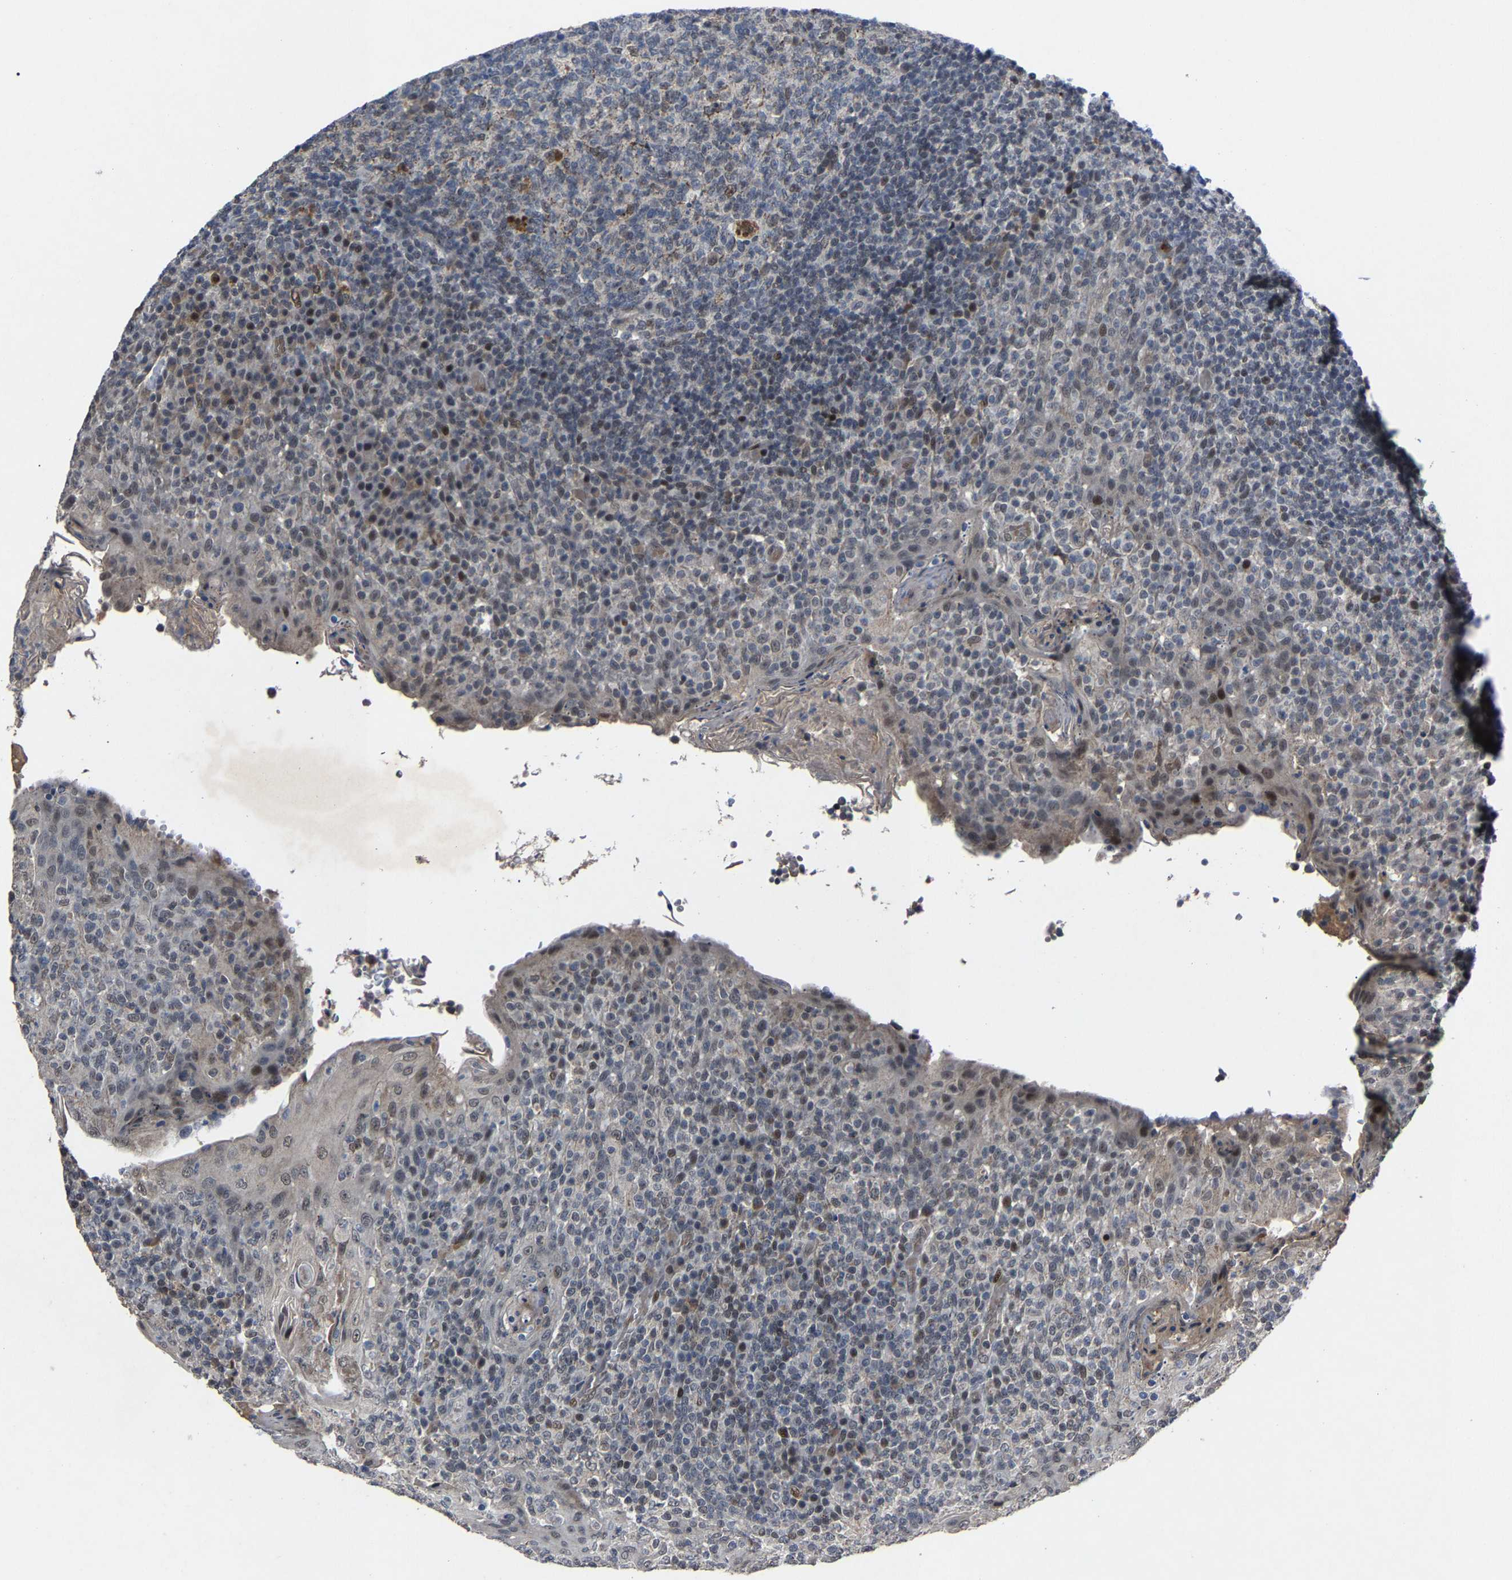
{"staining": {"intensity": "moderate", "quantity": "<25%", "location": "cytoplasmic/membranous,nuclear"}, "tissue": "tonsil", "cell_type": "Germinal center cells", "image_type": "normal", "snomed": [{"axis": "morphology", "description": "Normal tissue, NOS"}, {"axis": "topography", "description": "Tonsil"}], "caption": "Benign tonsil was stained to show a protein in brown. There is low levels of moderate cytoplasmic/membranous,nuclear staining in approximately <25% of germinal center cells. The protein of interest is shown in brown color, while the nuclei are stained blue.", "gene": "LSM8", "patient": {"sex": "female", "age": 19}}